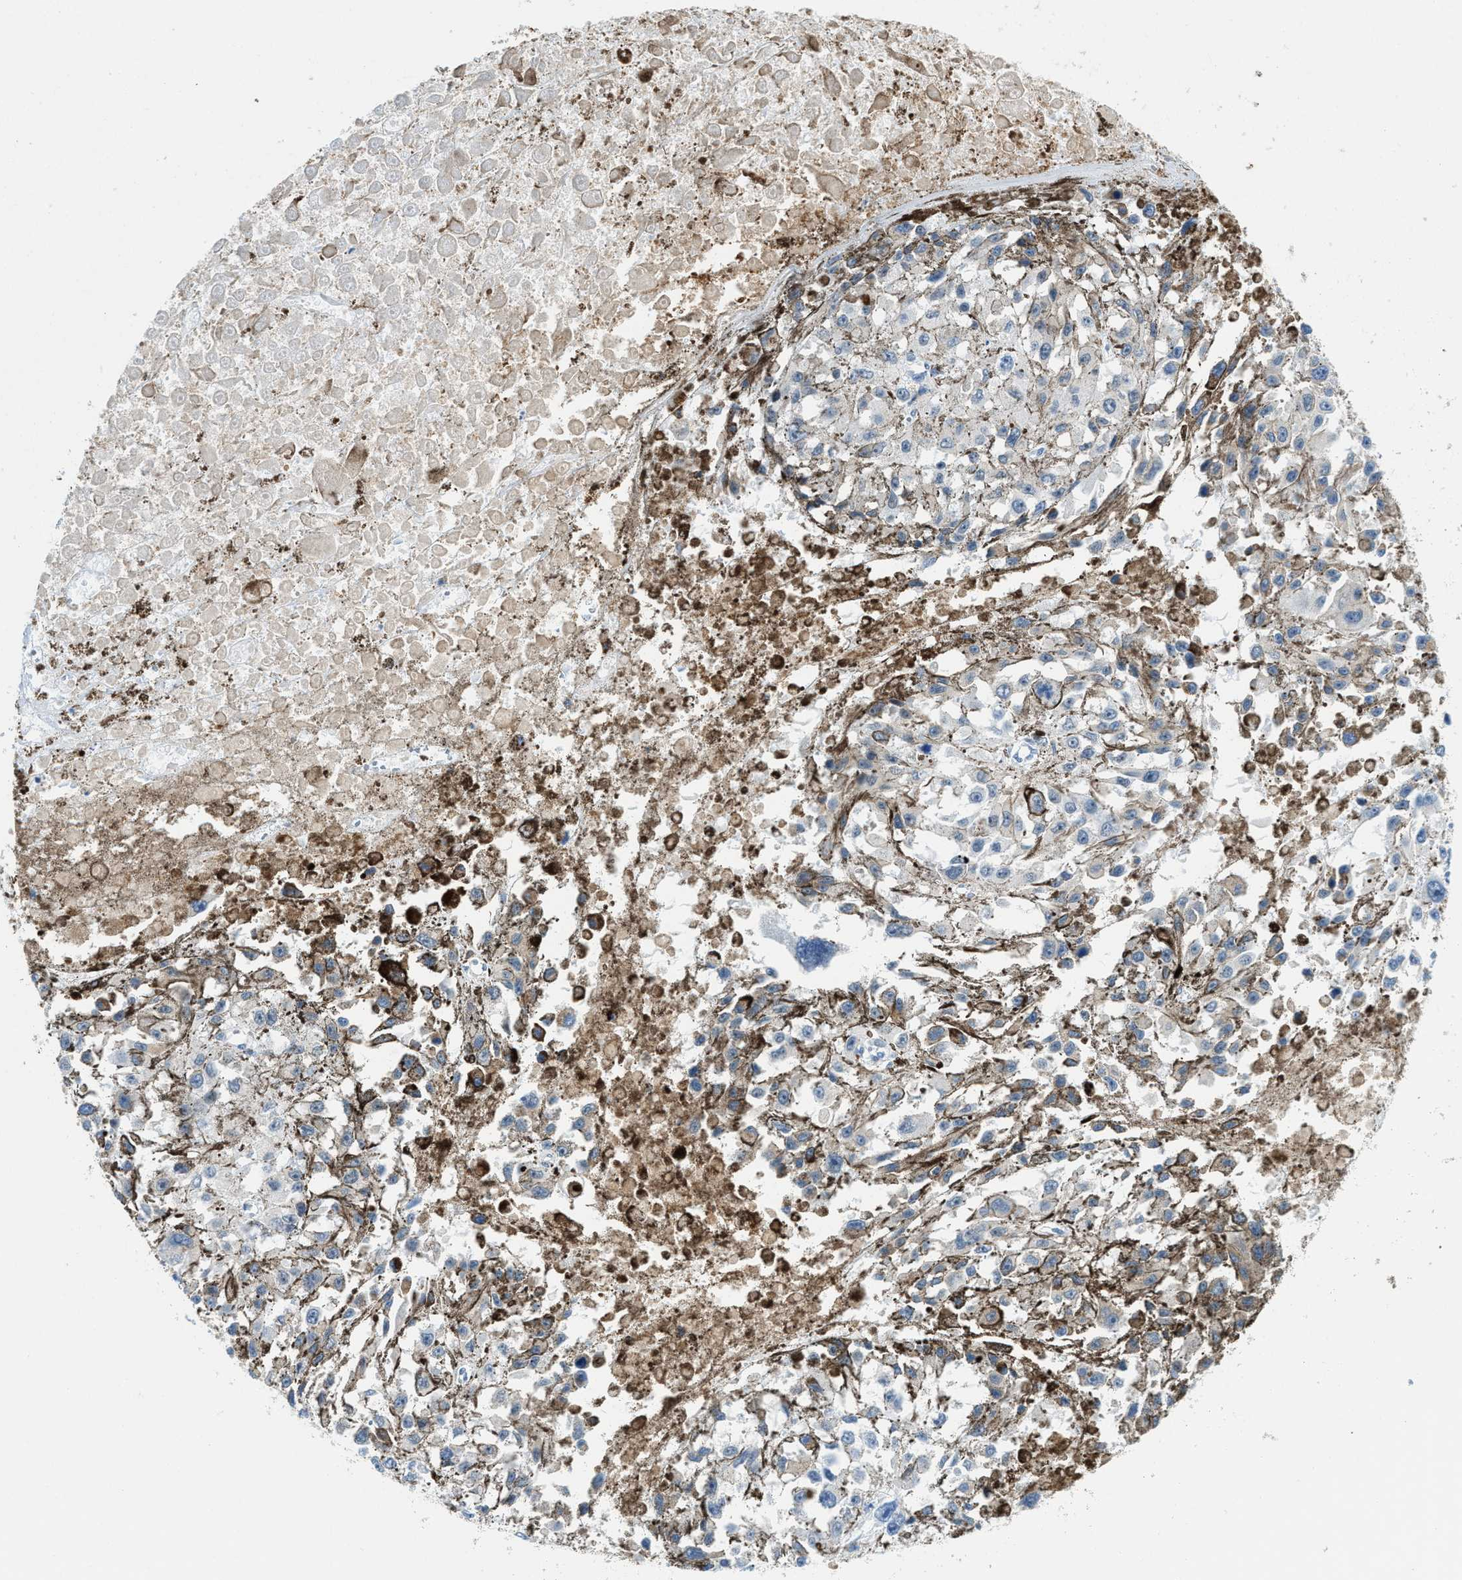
{"staining": {"intensity": "negative", "quantity": "none", "location": "none"}, "tissue": "melanoma", "cell_type": "Tumor cells", "image_type": "cancer", "snomed": [{"axis": "morphology", "description": "Malignant melanoma, Metastatic site"}, {"axis": "topography", "description": "Lymph node"}], "caption": "This photomicrograph is of malignant melanoma (metastatic site) stained with immunohistochemistry to label a protein in brown with the nuclei are counter-stained blue. There is no positivity in tumor cells. (DAB IHC with hematoxylin counter stain).", "gene": "FAM151A", "patient": {"sex": "male", "age": 59}}